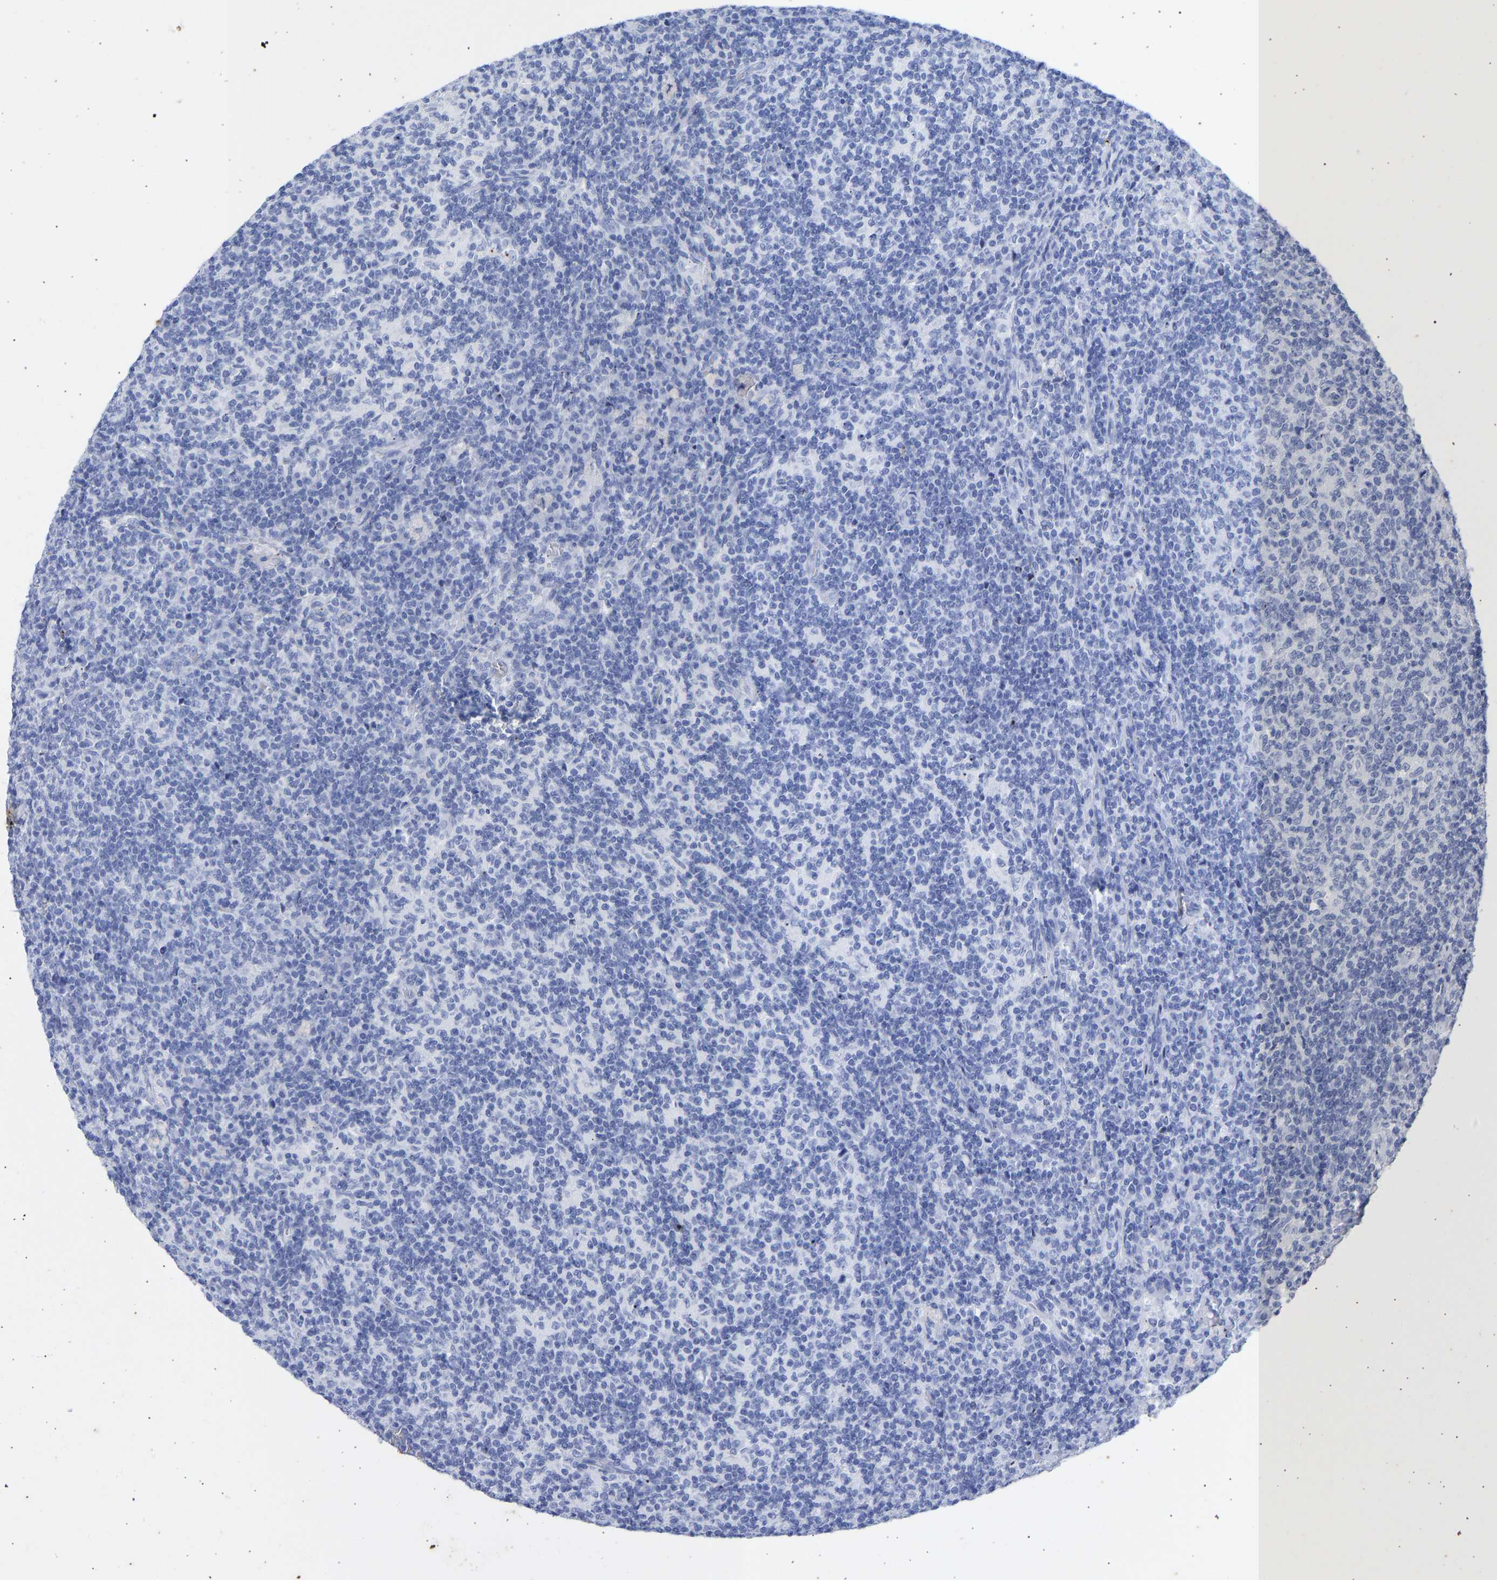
{"staining": {"intensity": "negative", "quantity": "none", "location": "none"}, "tissue": "lymph node", "cell_type": "Germinal center cells", "image_type": "normal", "snomed": [{"axis": "morphology", "description": "Normal tissue, NOS"}, {"axis": "morphology", "description": "Inflammation, NOS"}, {"axis": "topography", "description": "Lymph node"}], "caption": "Unremarkable lymph node was stained to show a protein in brown. There is no significant expression in germinal center cells. (Immunohistochemistry (ihc), brightfield microscopy, high magnification).", "gene": "KRT1", "patient": {"sex": "male", "age": 55}}